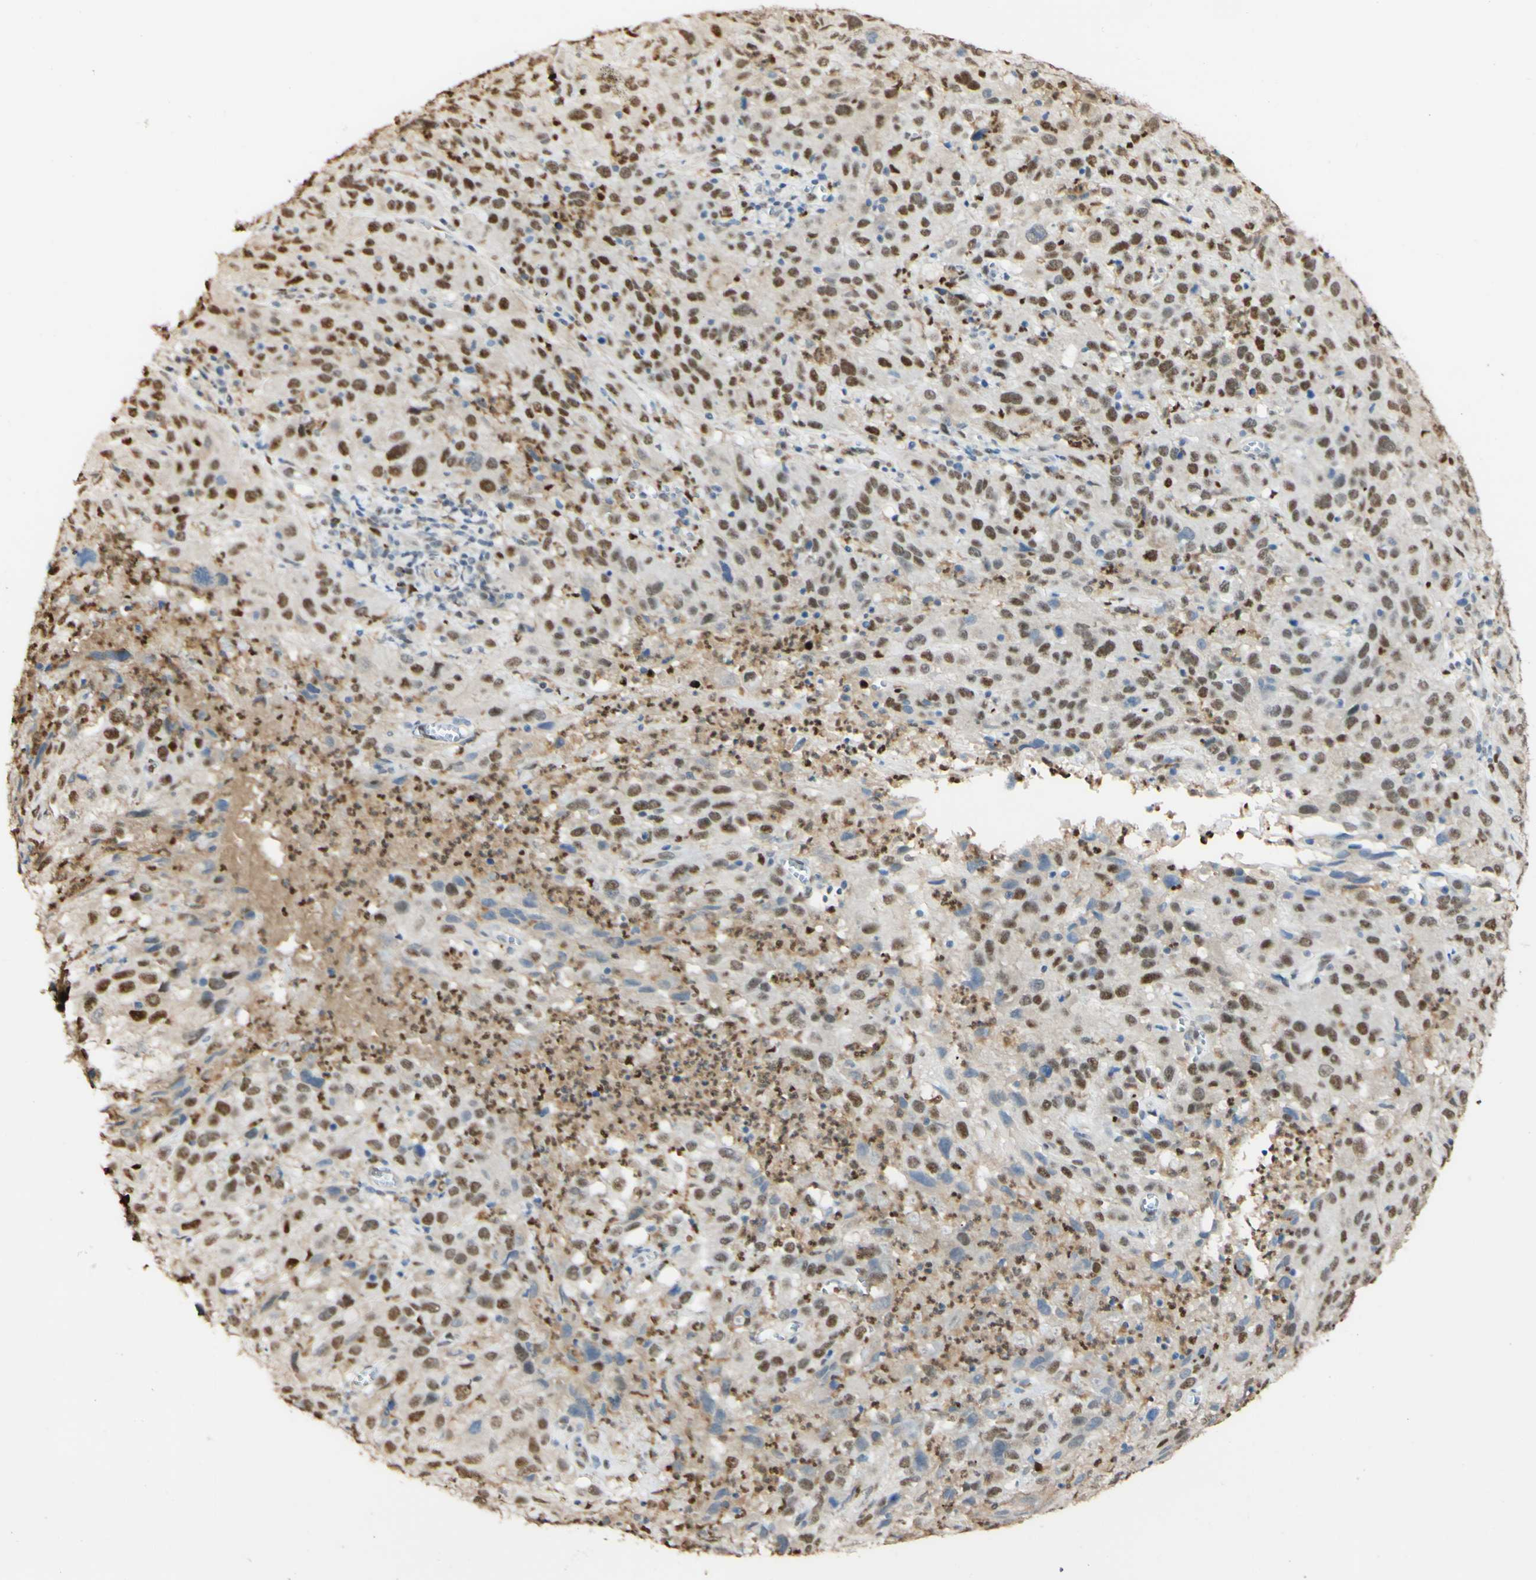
{"staining": {"intensity": "moderate", "quantity": ">75%", "location": "nuclear"}, "tissue": "cervical cancer", "cell_type": "Tumor cells", "image_type": "cancer", "snomed": [{"axis": "morphology", "description": "Squamous cell carcinoma, NOS"}, {"axis": "topography", "description": "Cervix"}], "caption": "Squamous cell carcinoma (cervical) stained with immunohistochemistry (IHC) displays moderate nuclear expression in approximately >75% of tumor cells.", "gene": "MAP3K4", "patient": {"sex": "female", "age": 32}}